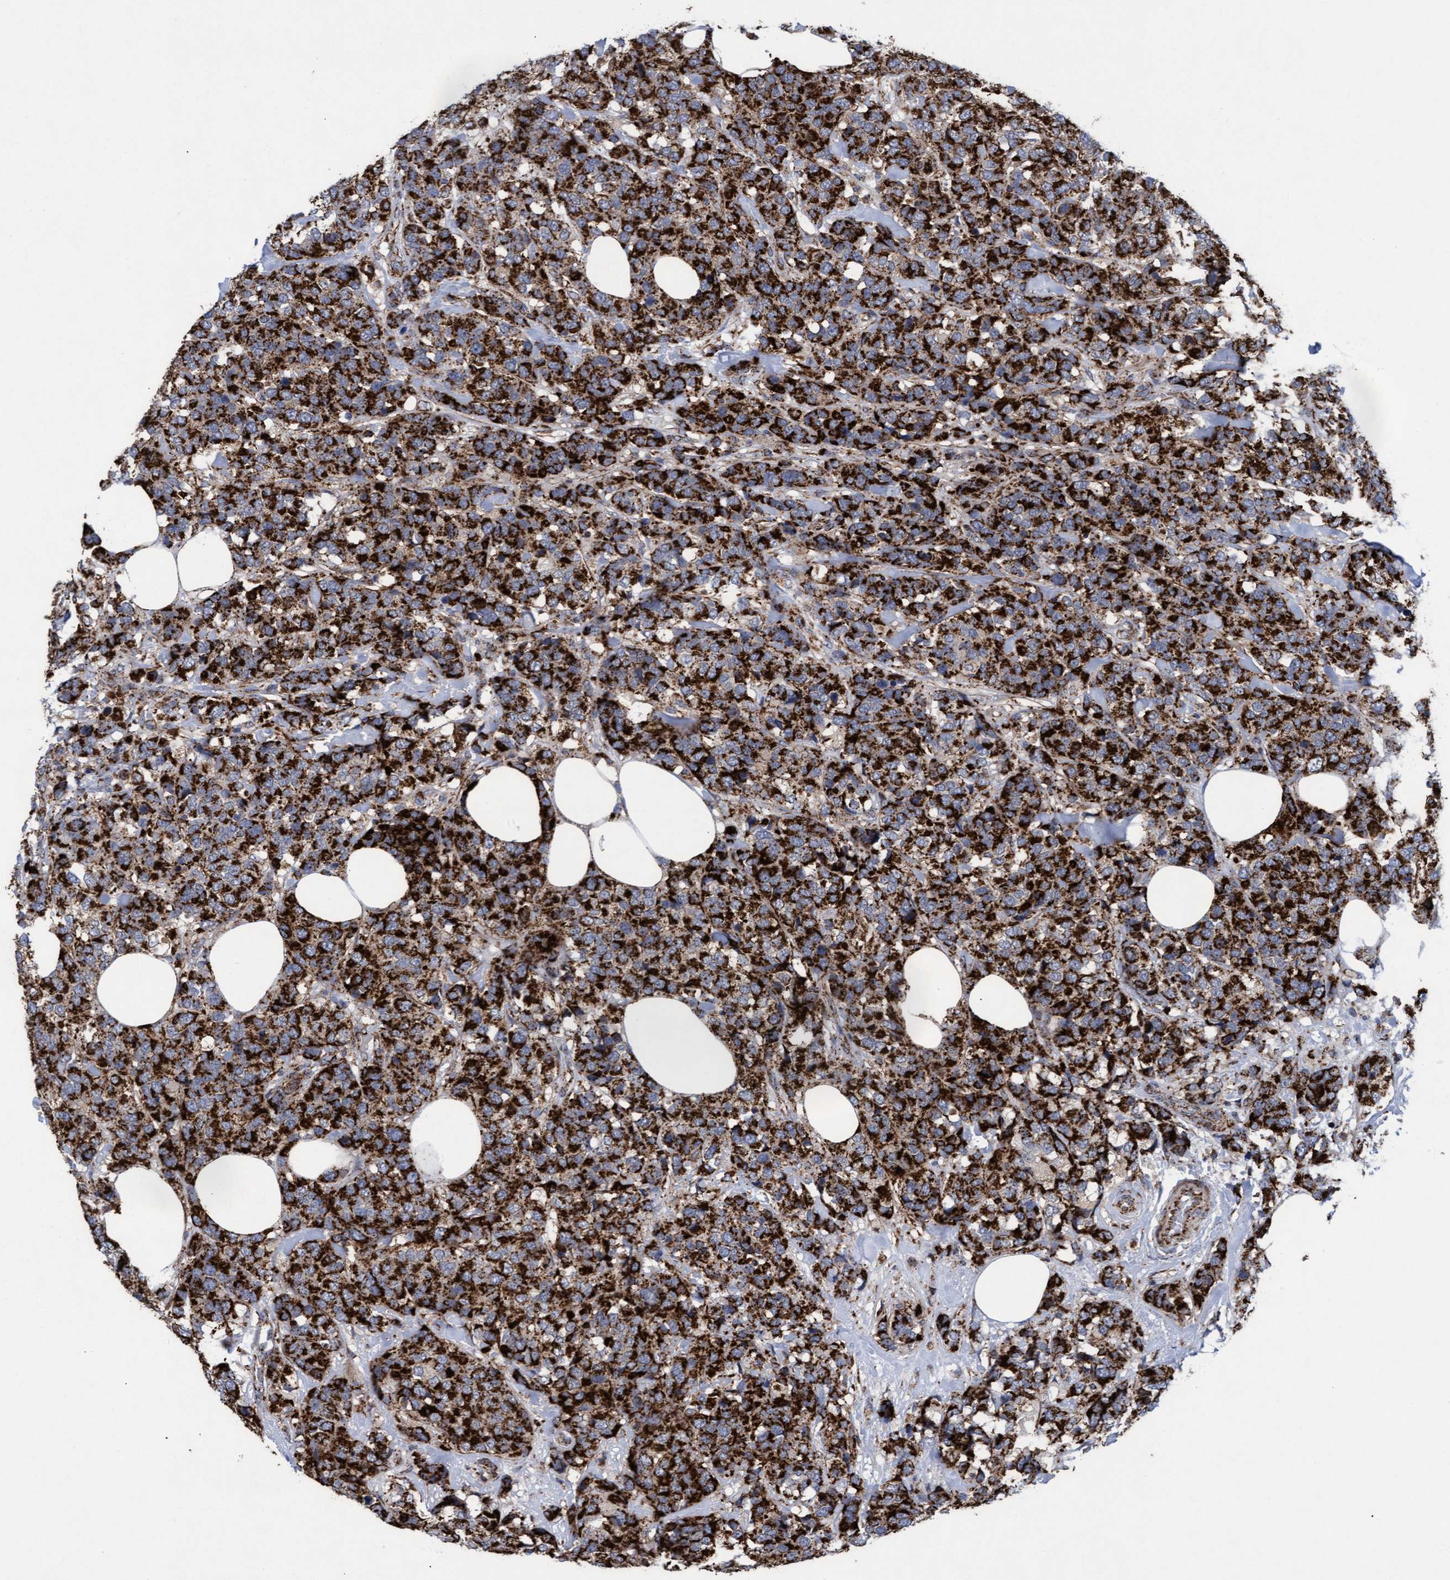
{"staining": {"intensity": "strong", "quantity": ">75%", "location": "cytoplasmic/membranous"}, "tissue": "breast cancer", "cell_type": "Tumor cells", "image_type": "cancer", "snomed": [{"axis": "morphology", "description": "Lobular carcinoma"}, {"axis": "topography", "description": "Breast"}], "caption": "A micrograph showing strong cytoplasmic/membranous positivity in approximately >75% of tumor cells in lobular carcinoma (breast), as visualized by brown immunohistochemical staining.", "gene": "MRPL38", "patient": {"sex": "female", "age": 59}}